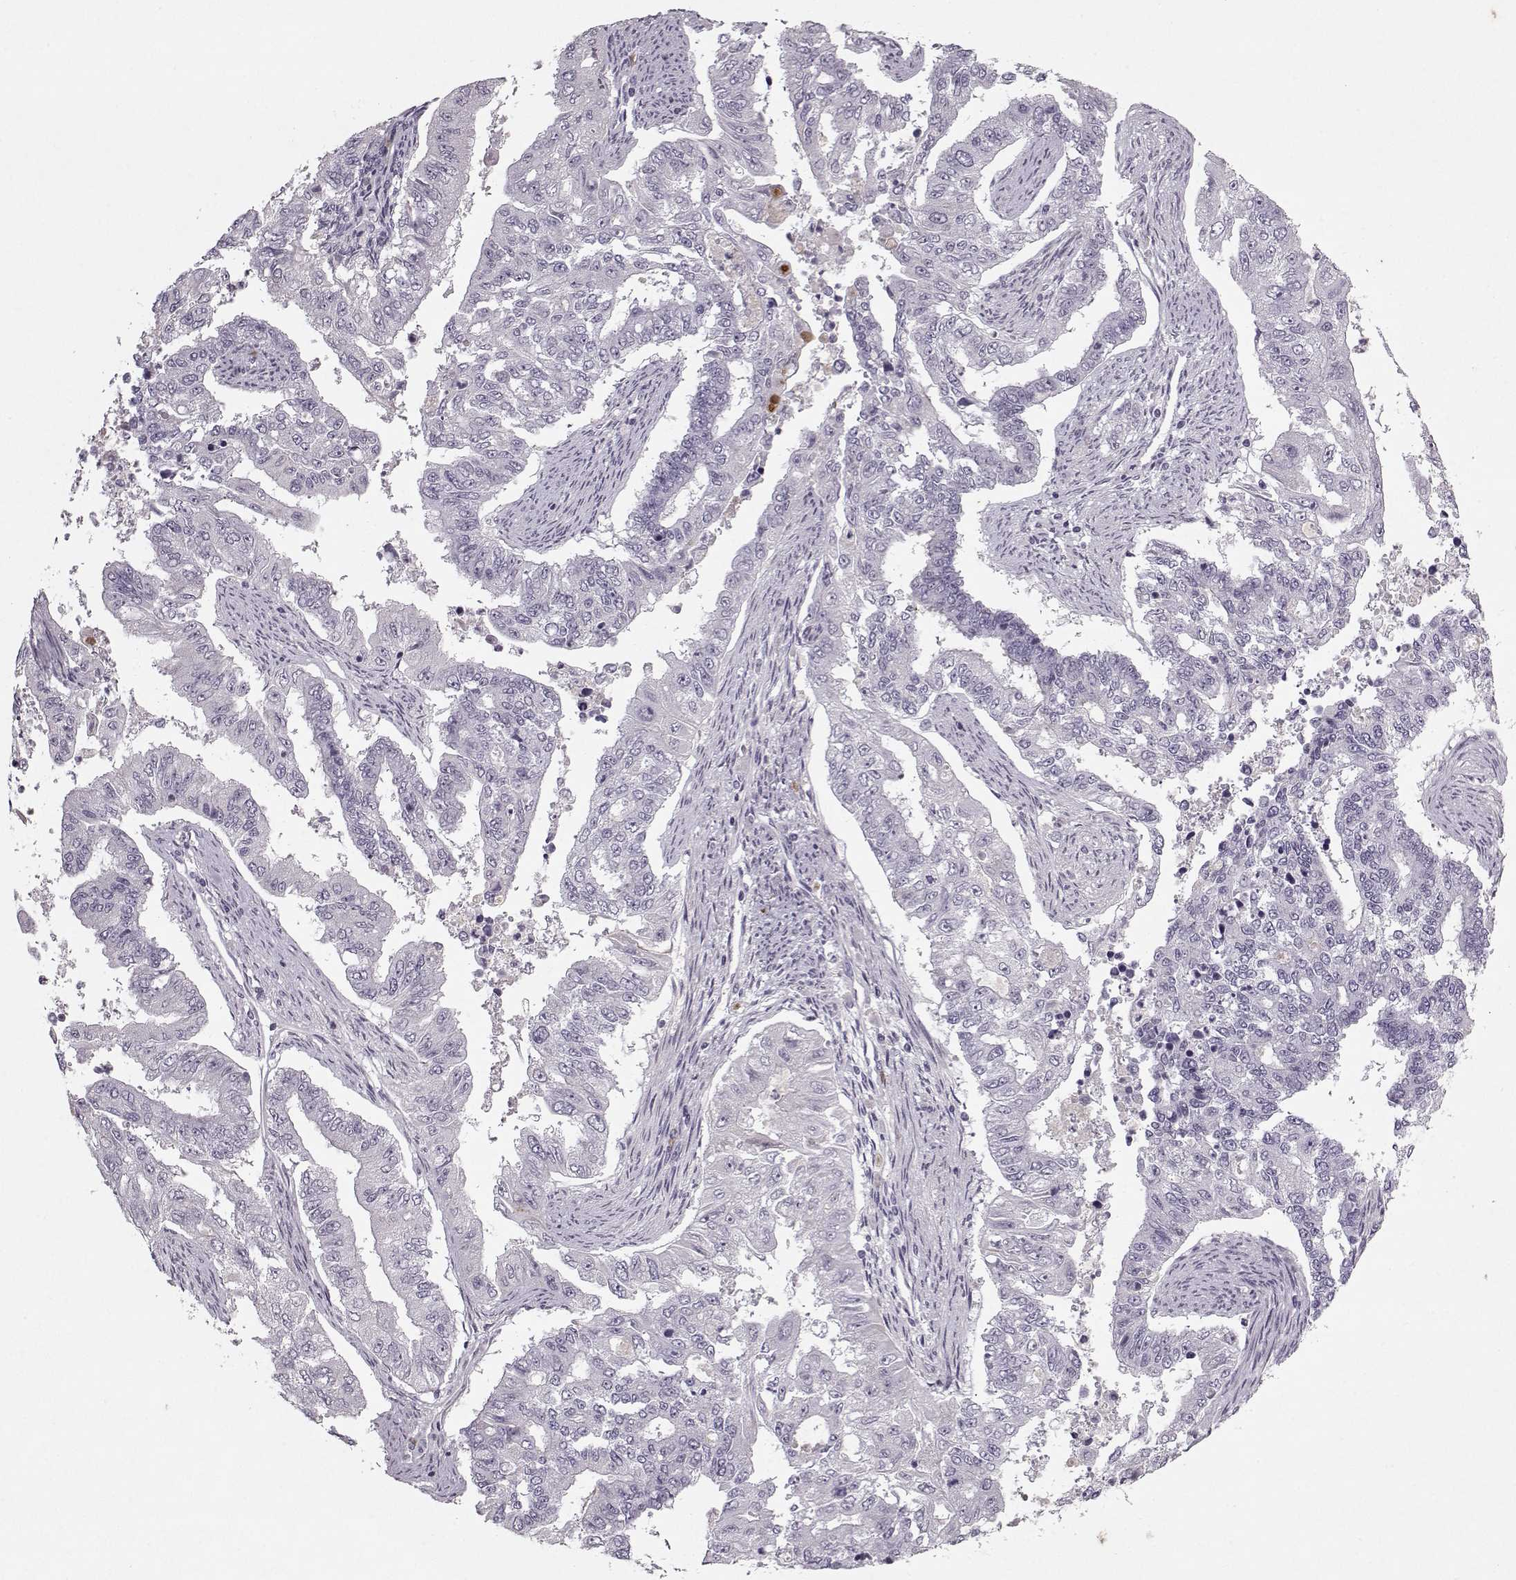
{"staining": {"intensity": "negative", "quantity": "none", "location": "none"}, "tissue": "endometrial cancer", "cell_type": "Tumor cells", "image_type": "cancer", "snomed": [{"axis": "morphology", "description": "Adenocarcinoma, NOS"}, {"axis": "topography", "description": "Uterus"}], "caption": "A micrograph of human endometrial adenocarcinoma is negative for staining in tumor cells.", "gene": "KRT9", "patient": {"sex": "female", "age": 59}}